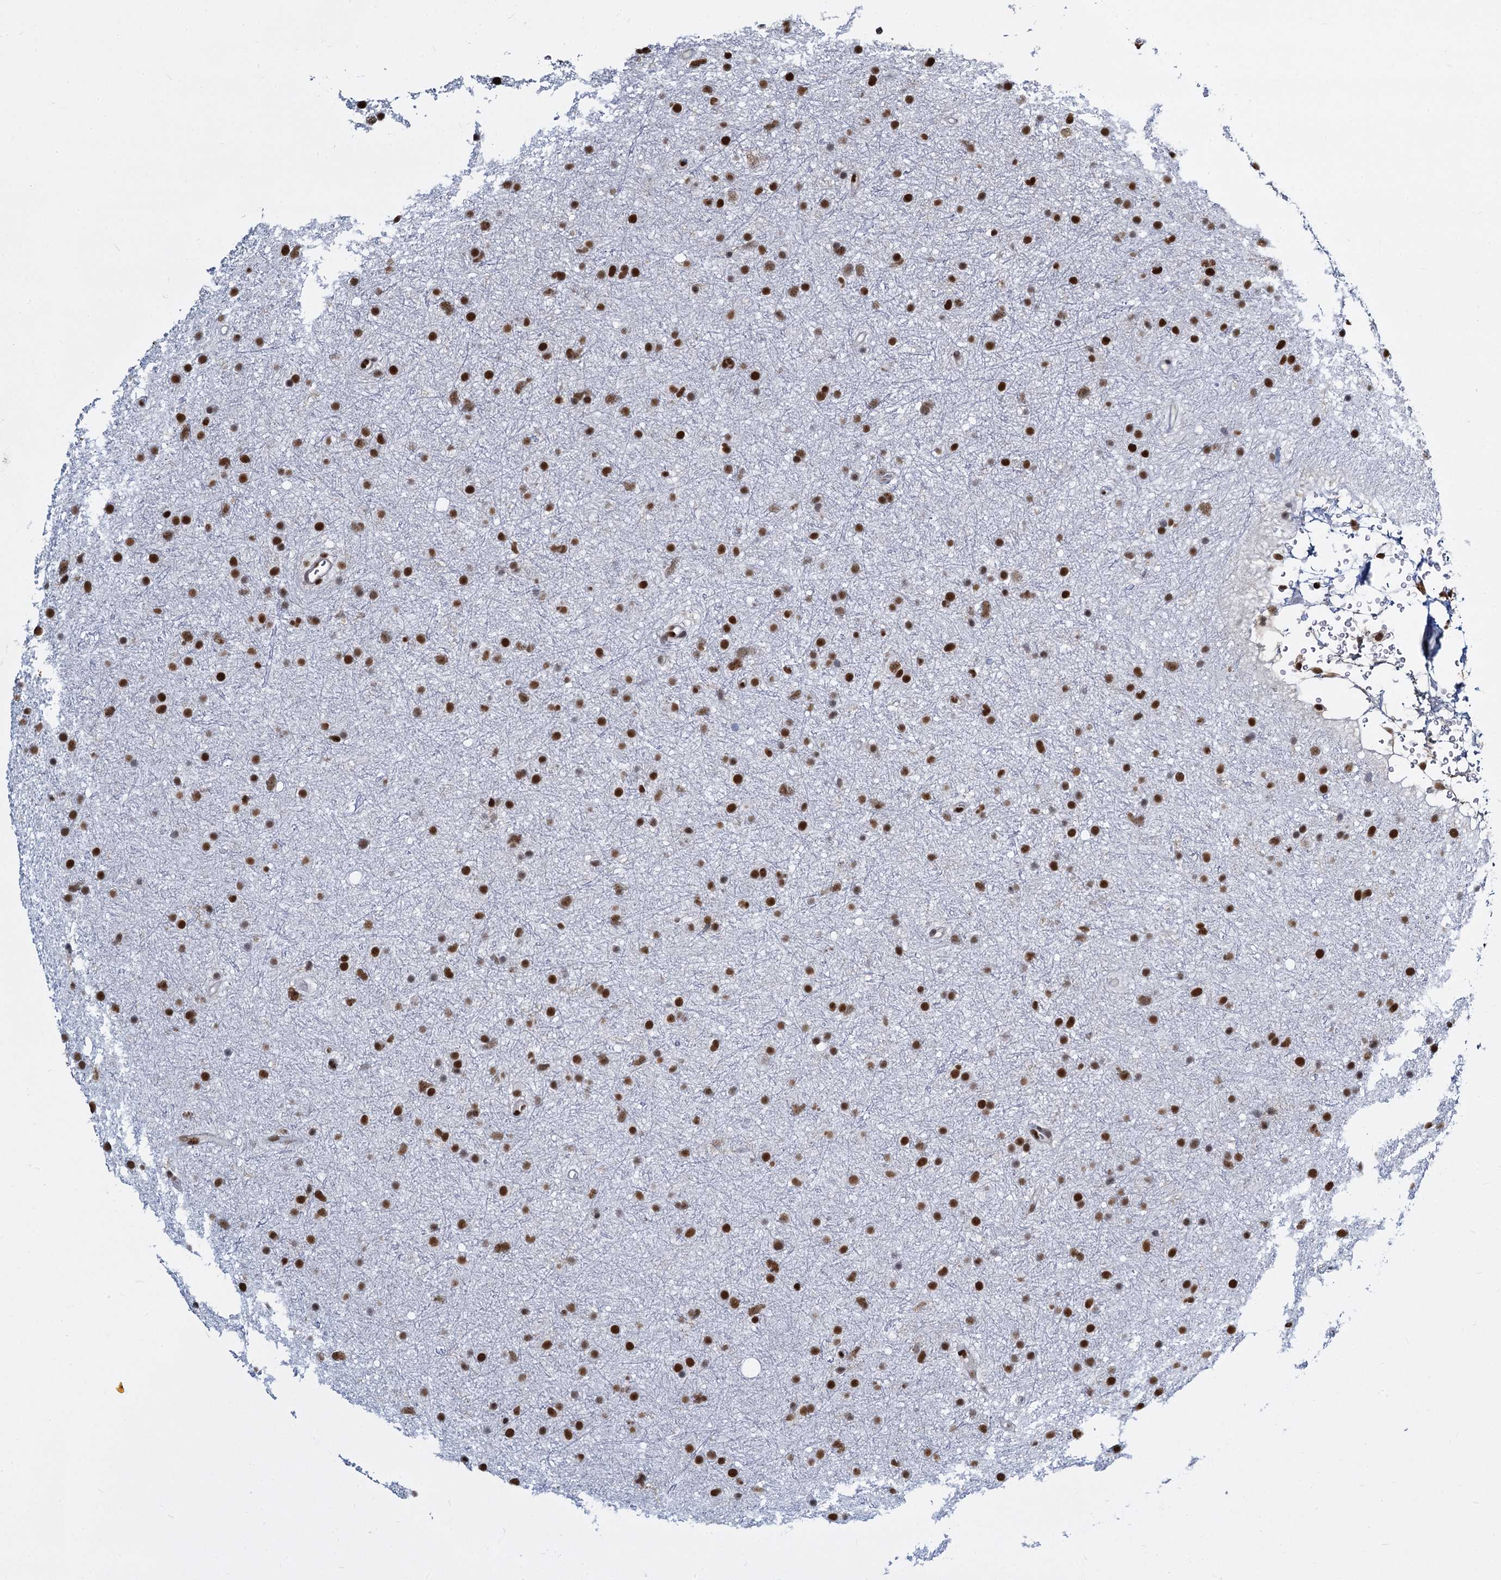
{"staining": {"intensity": "strong", "quantity": ">75%", "location": "nuclear"}, "tissue": "glioma", "cell_type": "Tumor cells", "image_type": "cancer", "snomed": [{"axis": "morphology", "description": "Glioma, malignant, Low grade"}, {"axis": "topography", "description": "Cerebral cortex"}], "caption": "Protein expression analysis of malignant low-grade glioma exhibits strong nuclear expression in about >75% of tumor cells.", "gene": "DCPS", "patient": {"sex": "female", "age": 39}}